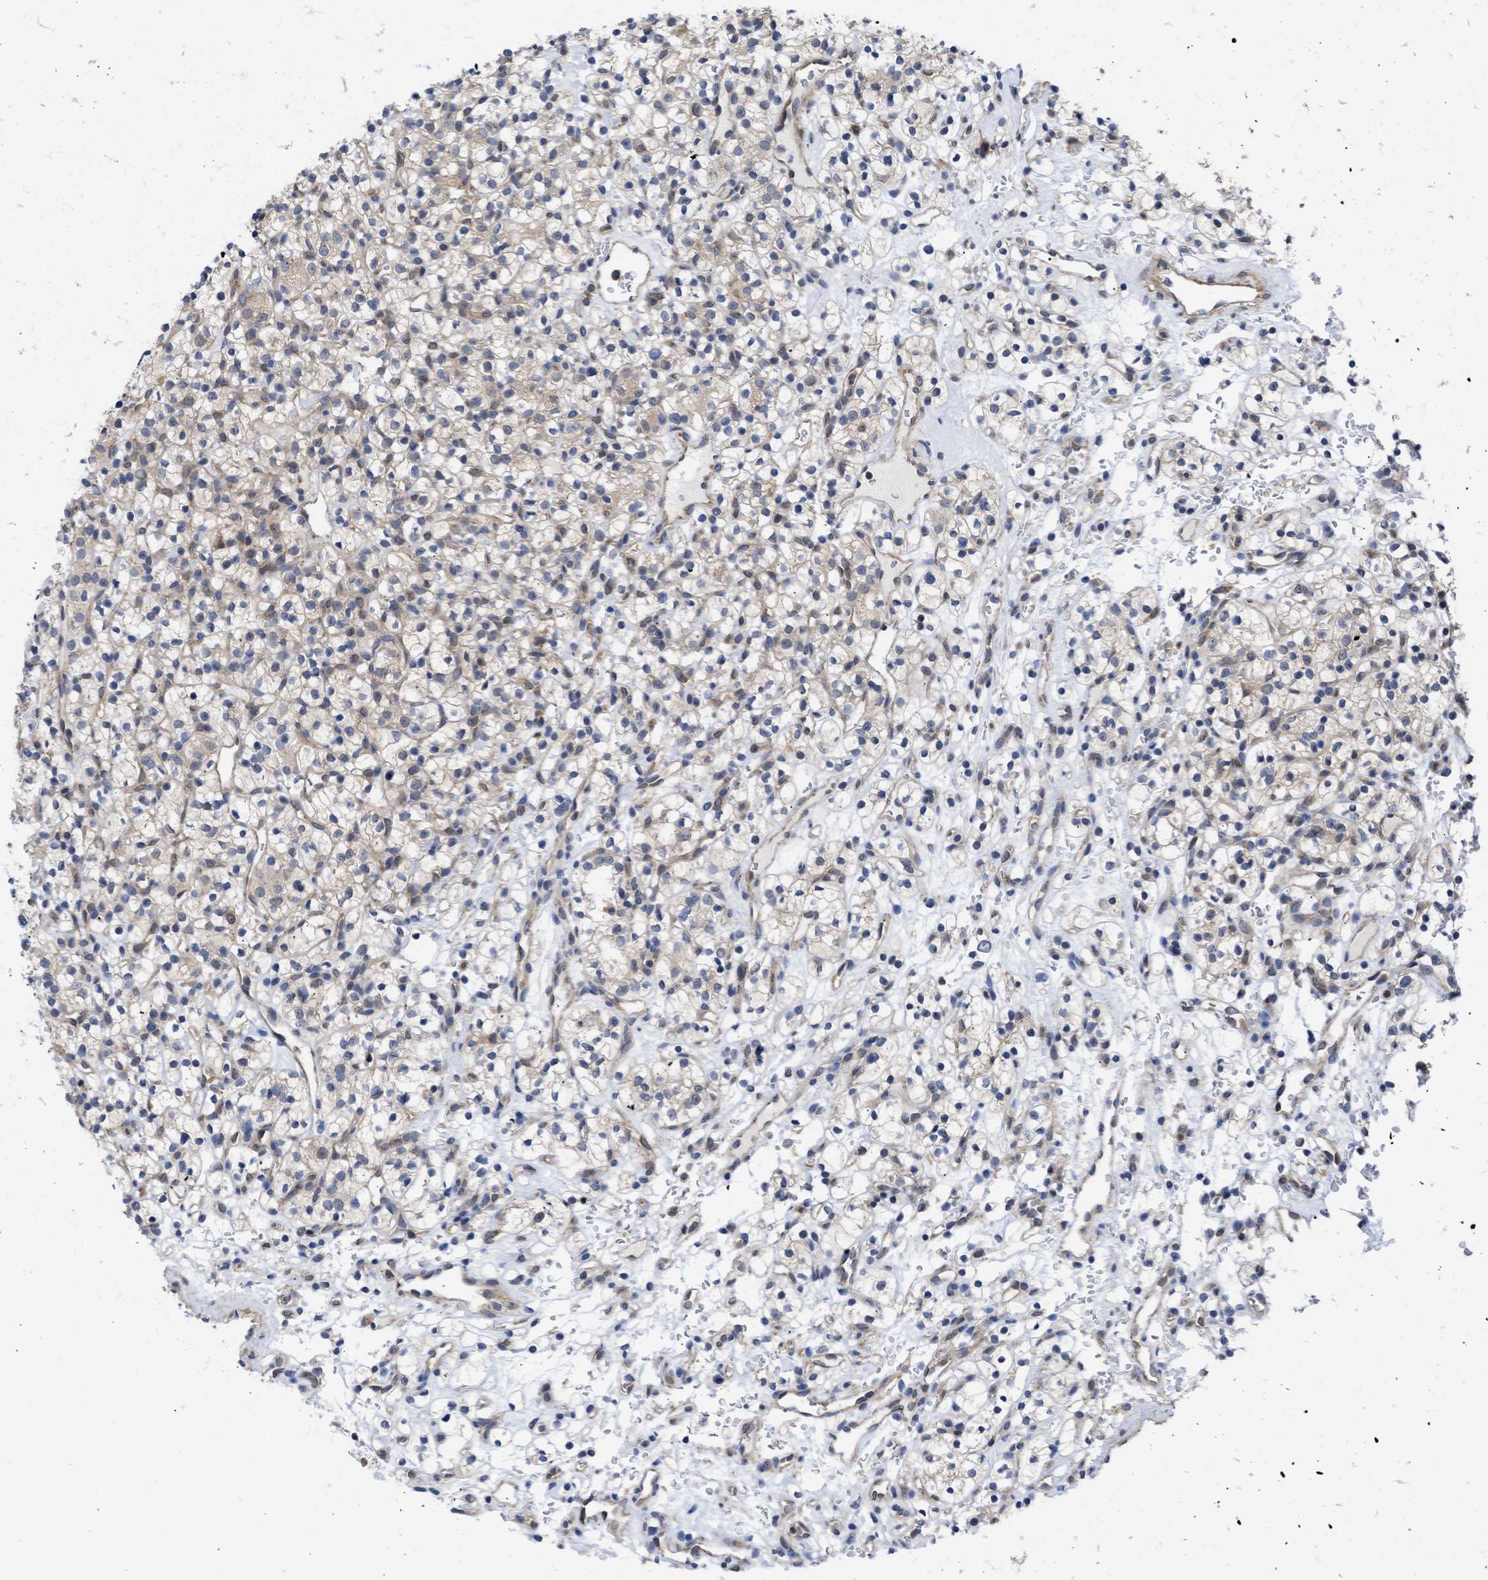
{"staining": {"intensity": "weak", "quantity": ">75%", "location": "cytoplasmic/membranous"}, "tissue": "renal cancer", "cell_type": "Tumor cells", "image_type": "cancer", "snomed": [{"axis": "morphology", "description": "Adenocarcinoma, NOS"}, {"axis": "topography", "description": "Kidney"}], "caption": "Immunohistochemical staining of renal cancer exhibits weak cytoplasmic/membranous protein expression in approximately >75% of tumor cells. Immunohistochemistry stains the protein in brown and the nuclei are stained blue.", "gene": "MAP2K3", "patient": {"sex": "female", "age": 57}}